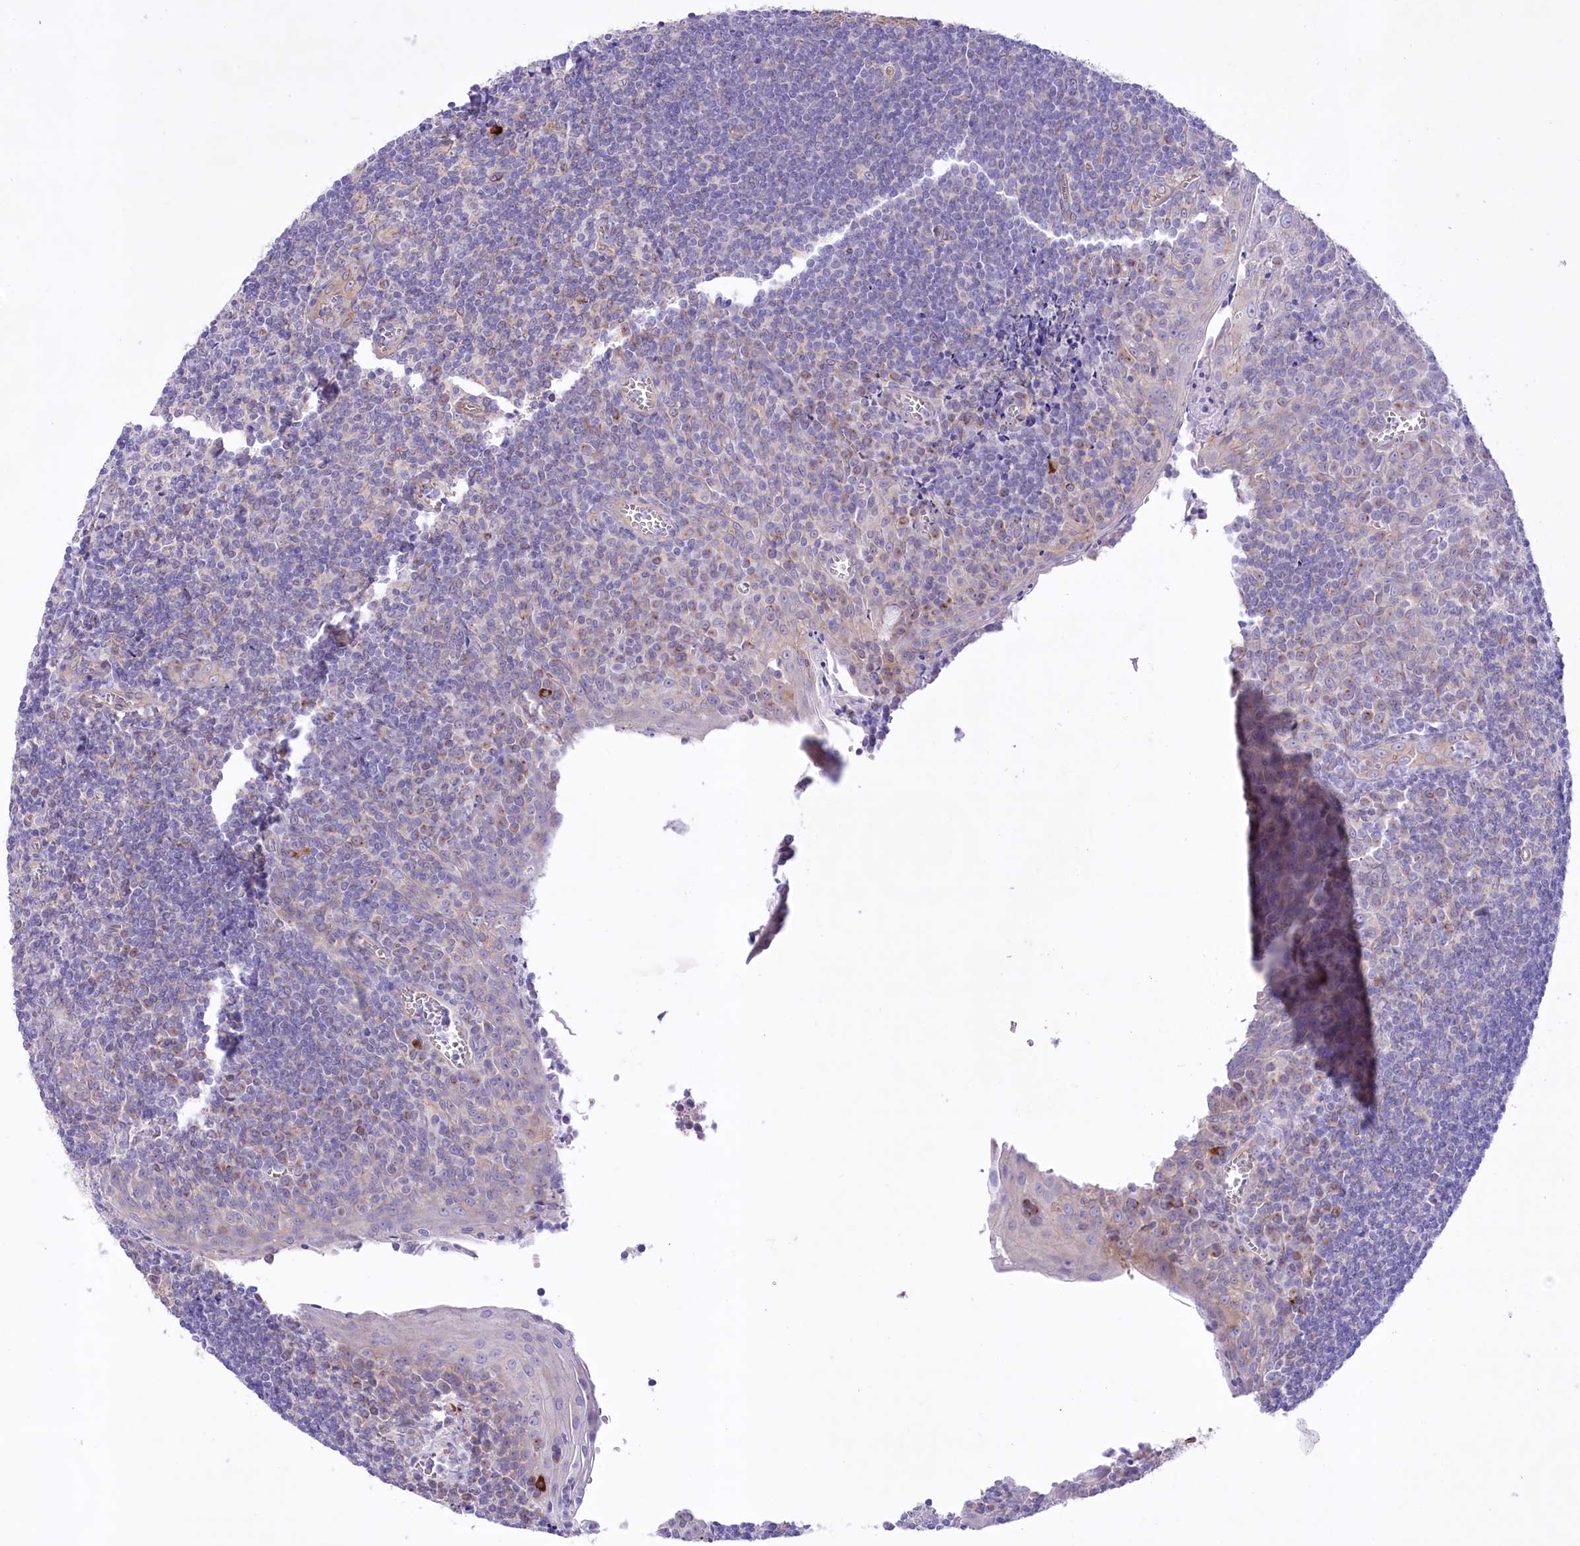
{"staining": {"intensity": "negative", "quantity": "none", "location": "none"}, "tissue": "tonsil", "cell_type": "Germinal center cells", "image_type": "normal", "snomed": [{"axis": "morphology", "description": "Normal tissue, NOS"}, {"axis": "topography", "description": "Tonsil"}], "caption": "Protein analysis of benign tonsil demonstrates no significant expression in germinal center cells.", "gene": "LRRC34", "patient": {"sex": "male", "age": 27}}